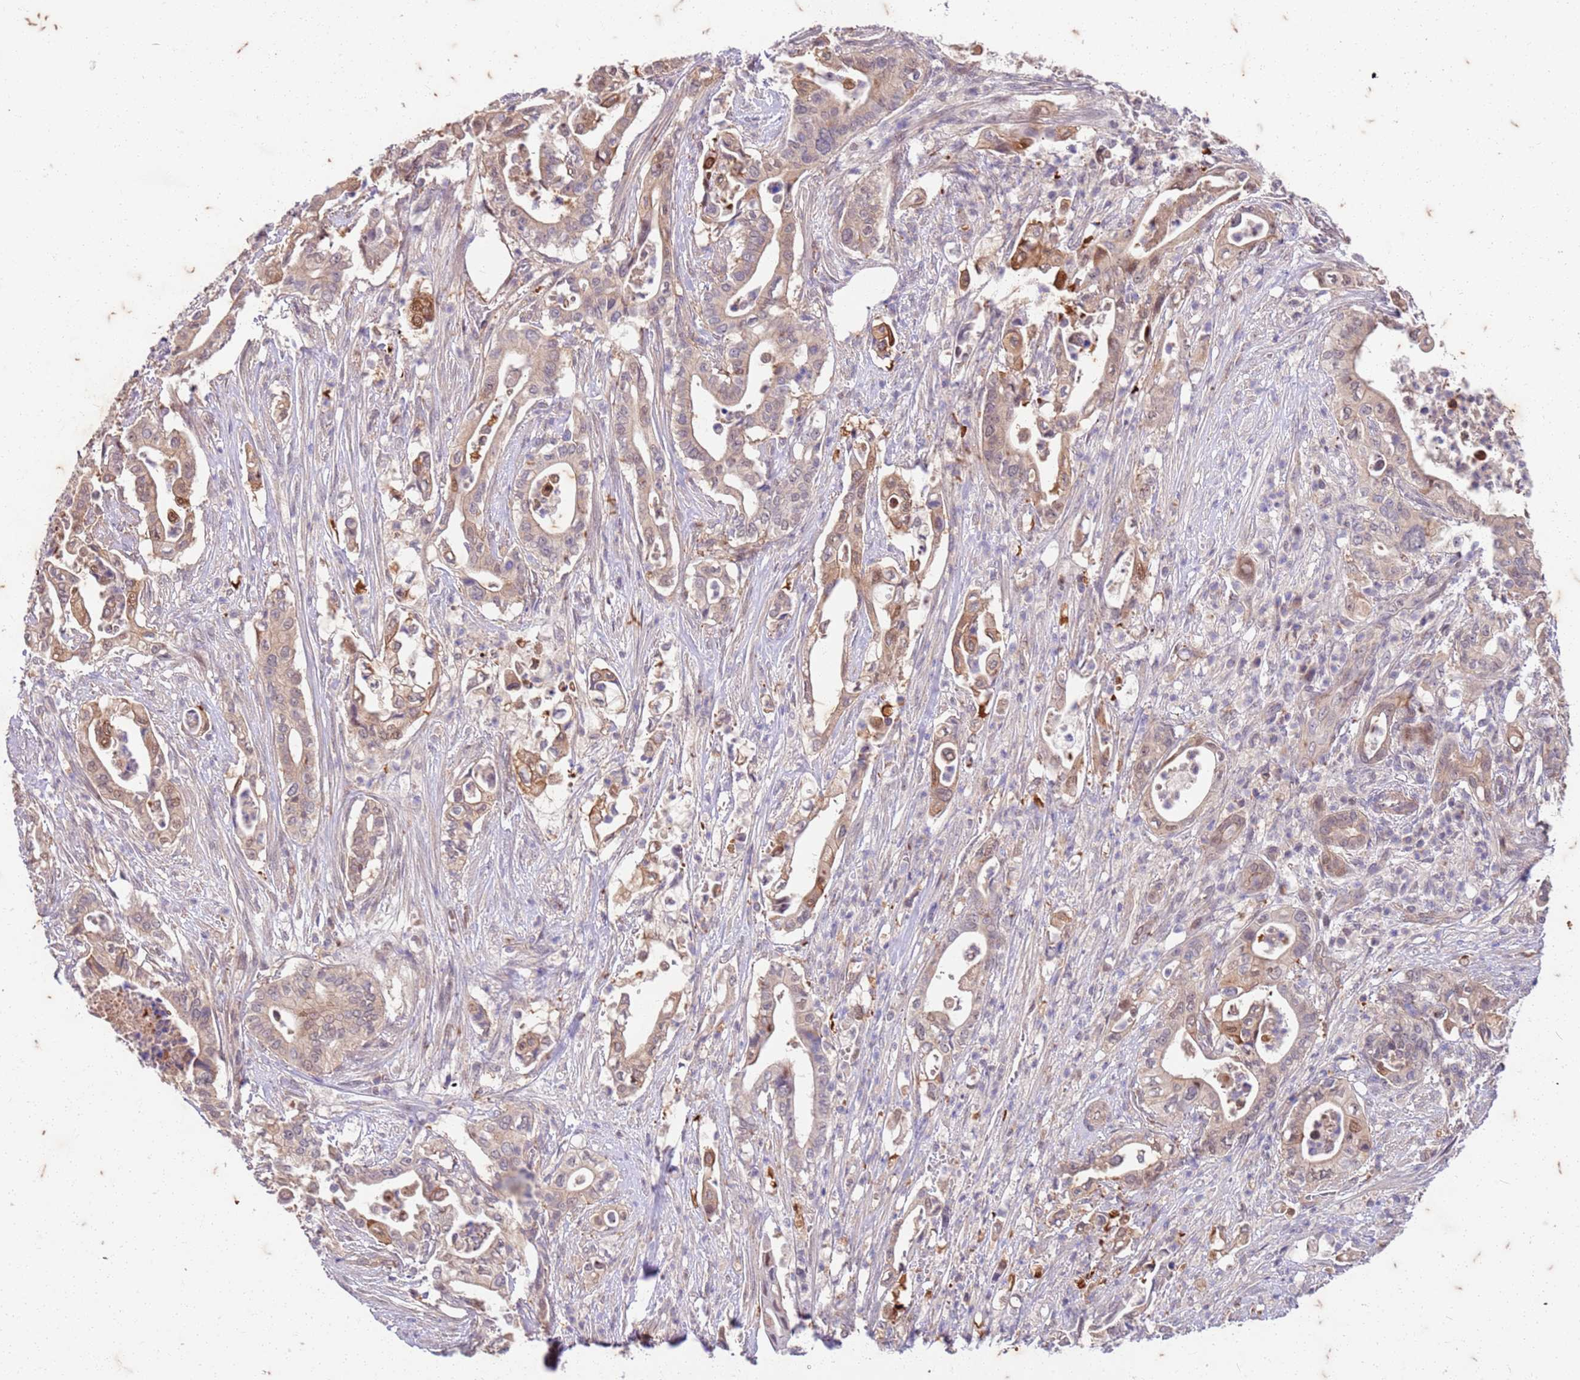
{"staining": {"intensity": "weak", "quantity": "25%-75%", "location": "cytoplasmic/membranous"}, "tissue": "pancreatic cancer", "cell_type": "Tumor cells", "image_type": "cancer", "snomed": [{"axis": "morphology", "description": "Adenocarcinoma, NOS"}, {"axis": "topography", "description": "Pancreas"}], "caption": "The image exhibits immunohistochemical staining of pancreatic cancer. There is weak cytoplasmic/membranous positivity is identified in approximately 25%-75% of tumor cells. (DAB (3,3'-diaminobenzidine) = brown stain, brightfield microscopy at high magnification).", "gene": "RAPGEF3", "patient": {"sex": "female", "age": 77}}